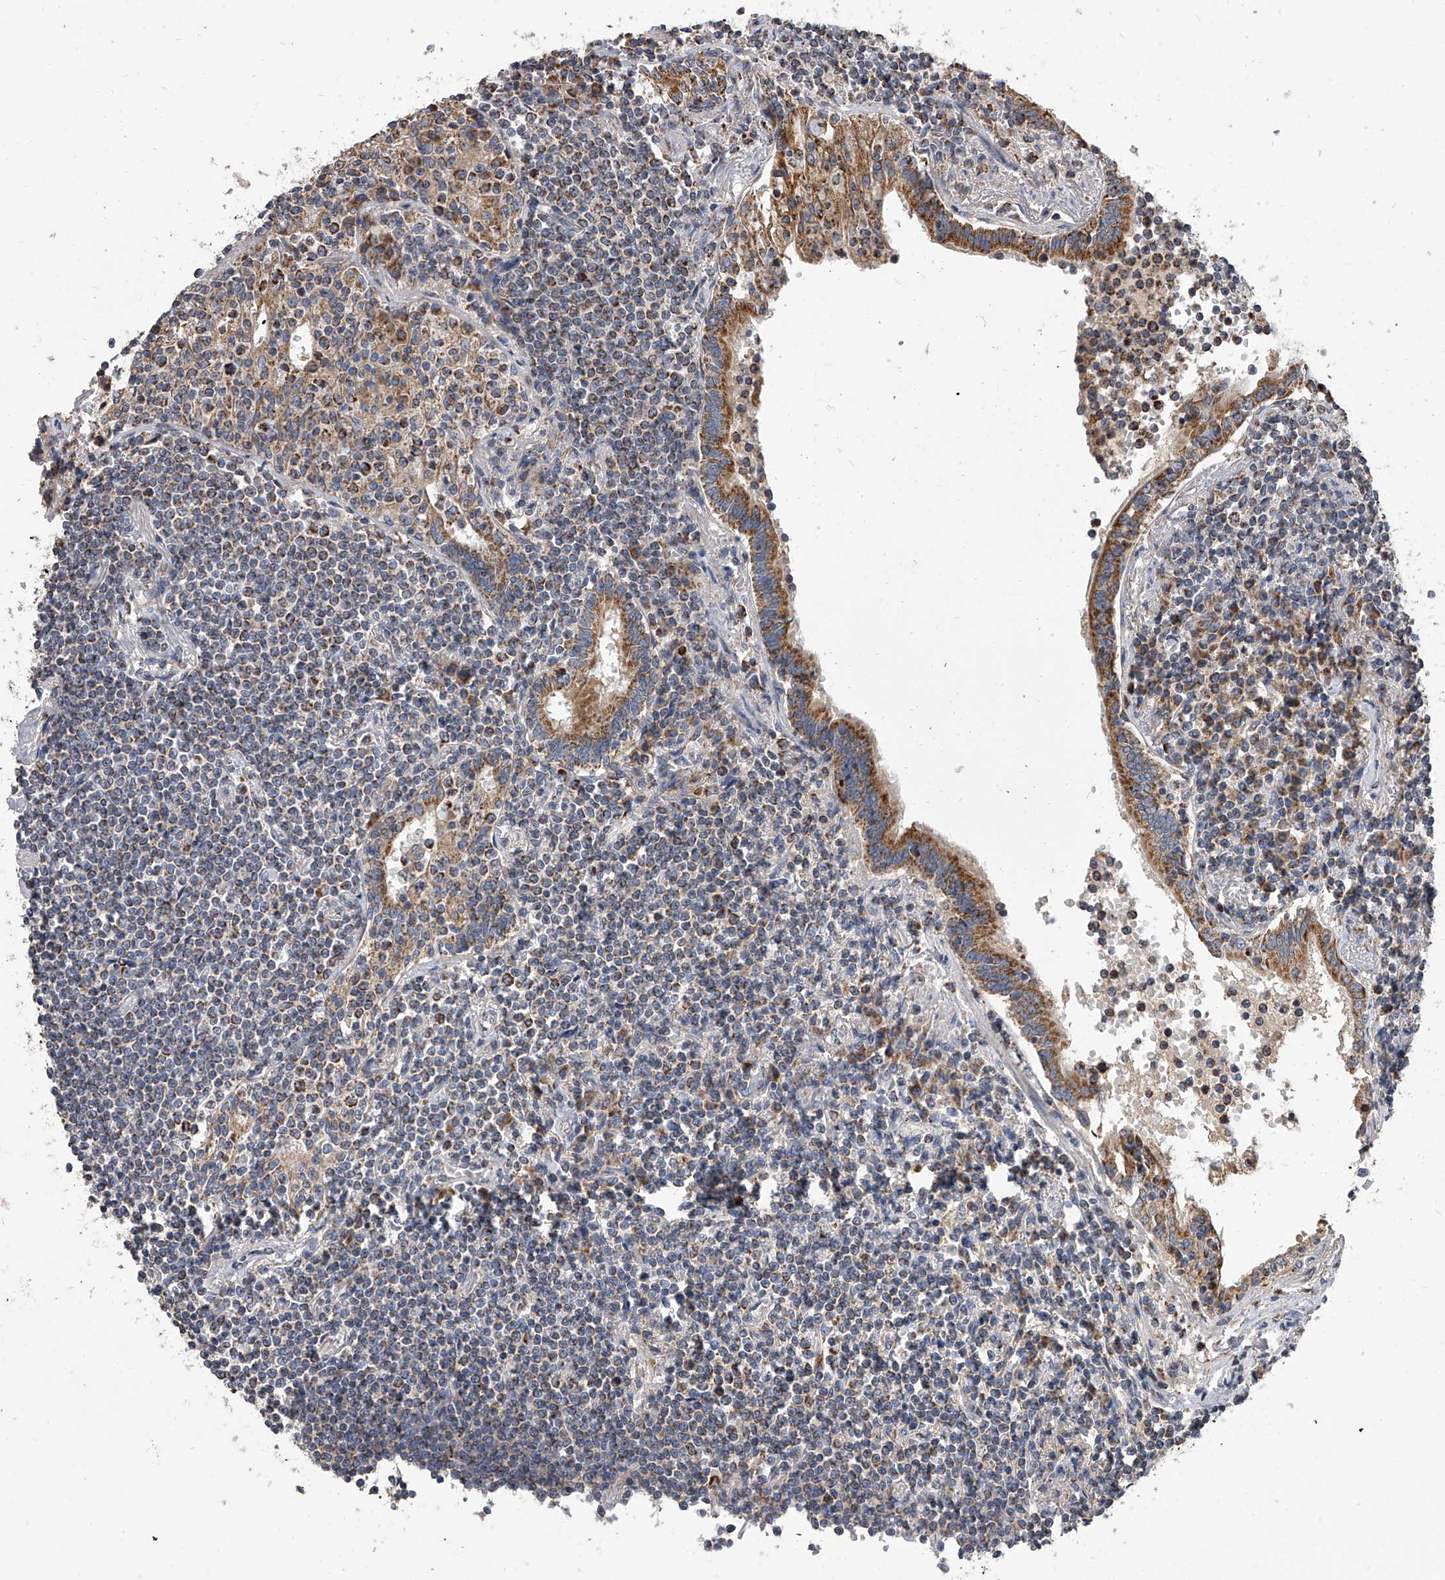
{"staining": {"intensity": "strong", "quantity": "<25%", "location": "cytoplasmic/membranous"}, "tissue": "lymphoma", "cell_type": "Tumor cells", "image_type": "cancer", "snomed": [{"axis": "morphology", "description": "Malignant lymphoma, non-Hodgkin's type, Low grade"}, {"axis": "topography", "description": "Lung"}], "caption": "Brown immunohistochemical staining in human lymphoma reveals strong cytoplasmic/membranous staining in about <25% of tumor cells. The staining was performed using DAB (3,3'-diaminobenzidine), with brown indicating positive protein expression. Nuclei are stained blue with hematoxylin.", "gene": "MRPL28", "patient": {"sex": "female", "age": 71}}